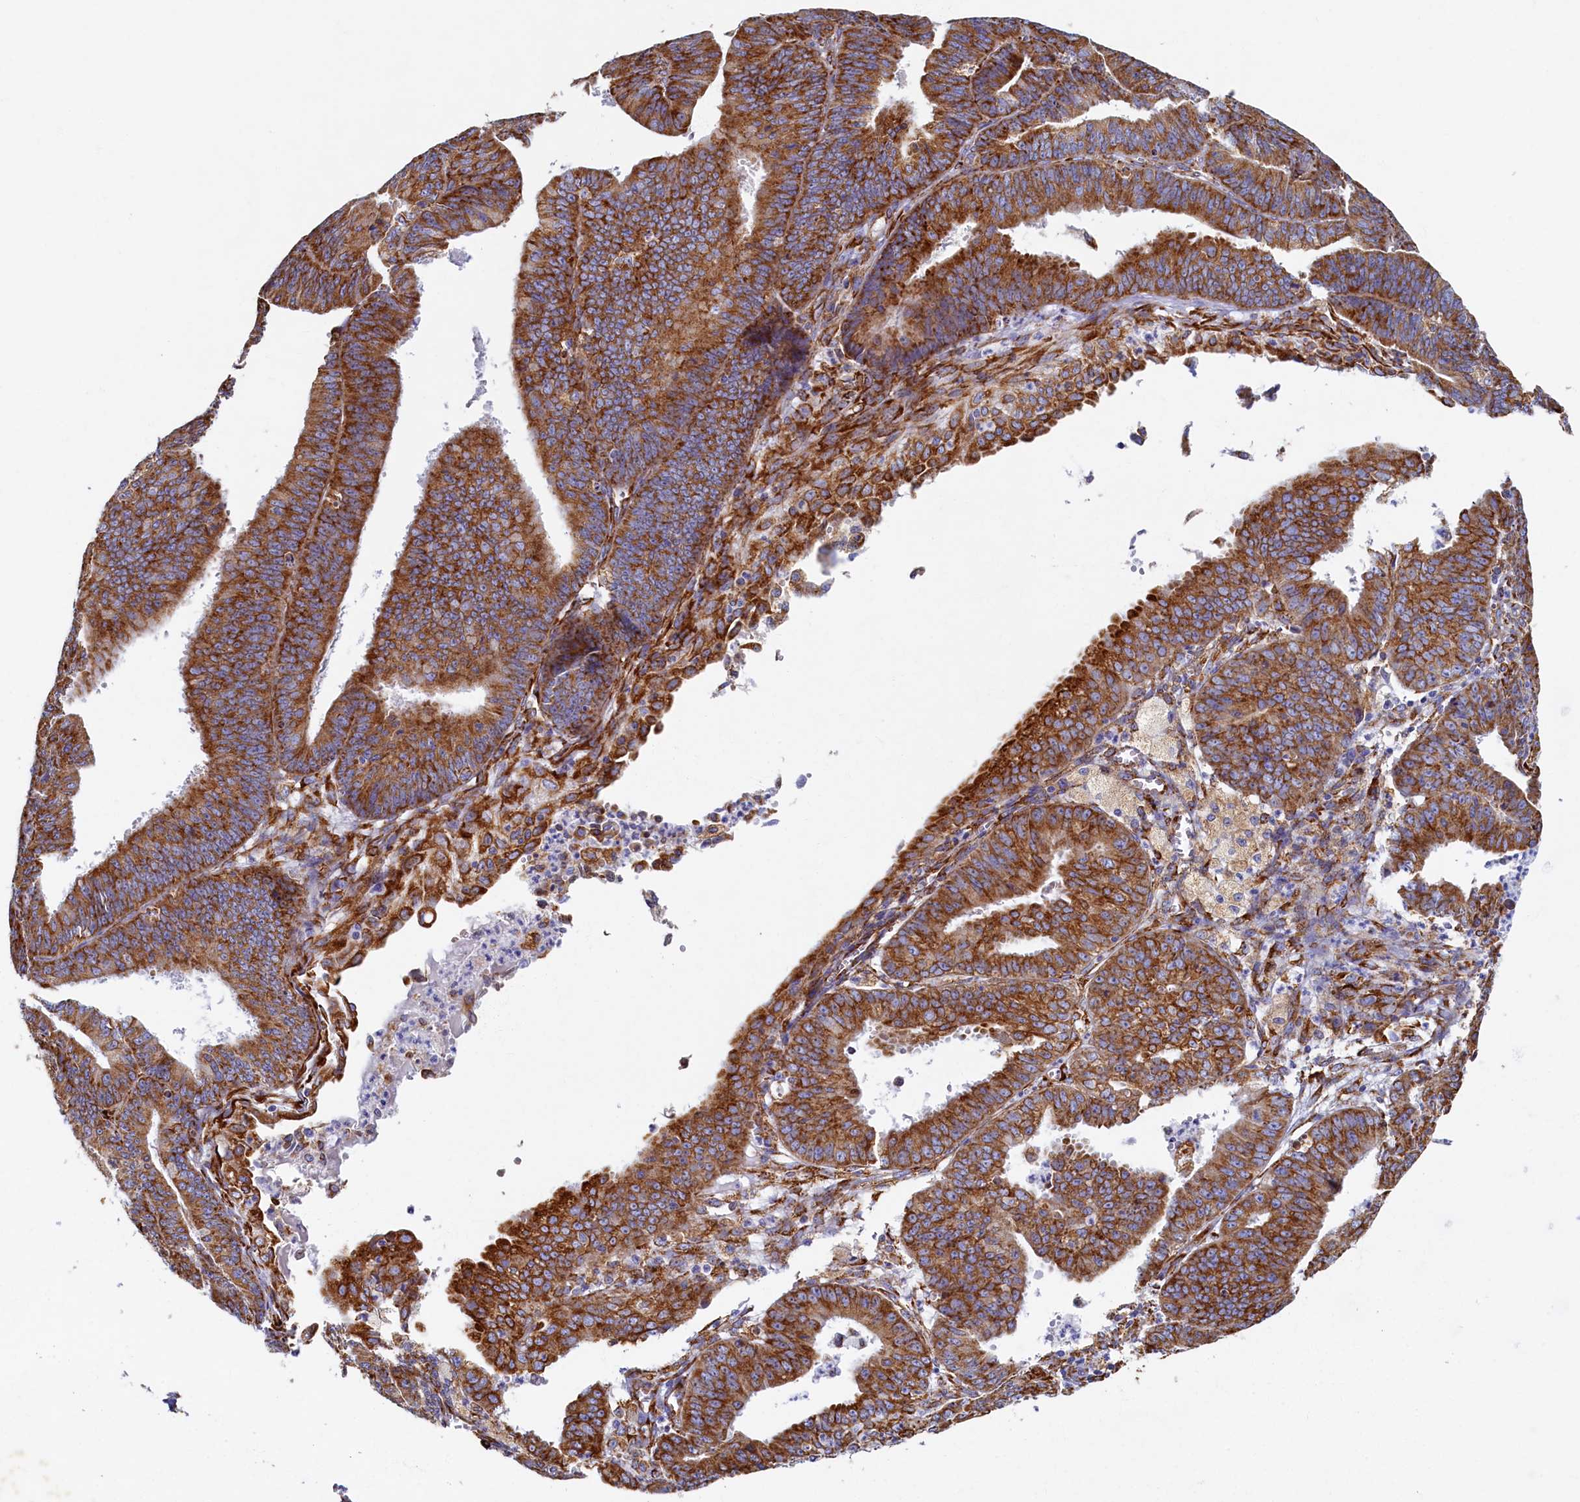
{"staining": {"intensity": "strong", "quantity": ">75%", "location": "cytoplasmic/membranous"}, "tissue": "endometrial cancer", "cell_type": "Tumor cells", "image_type": "cancer", "snomed": [{"axis": "morphology", "description": "Adenocarcinoma, NOS"}, {"axis": "topography", "description": "Endometrium"}], "caption": "Adenocarcinoma (endometrial) tissue exhibits strong cytoplasmic/membranous staining in approximately >75% of tumor cells, visualized by immunohistochemistry.", "gene": "TMEM18", "patient": {"sex": "female", "age": 73}}